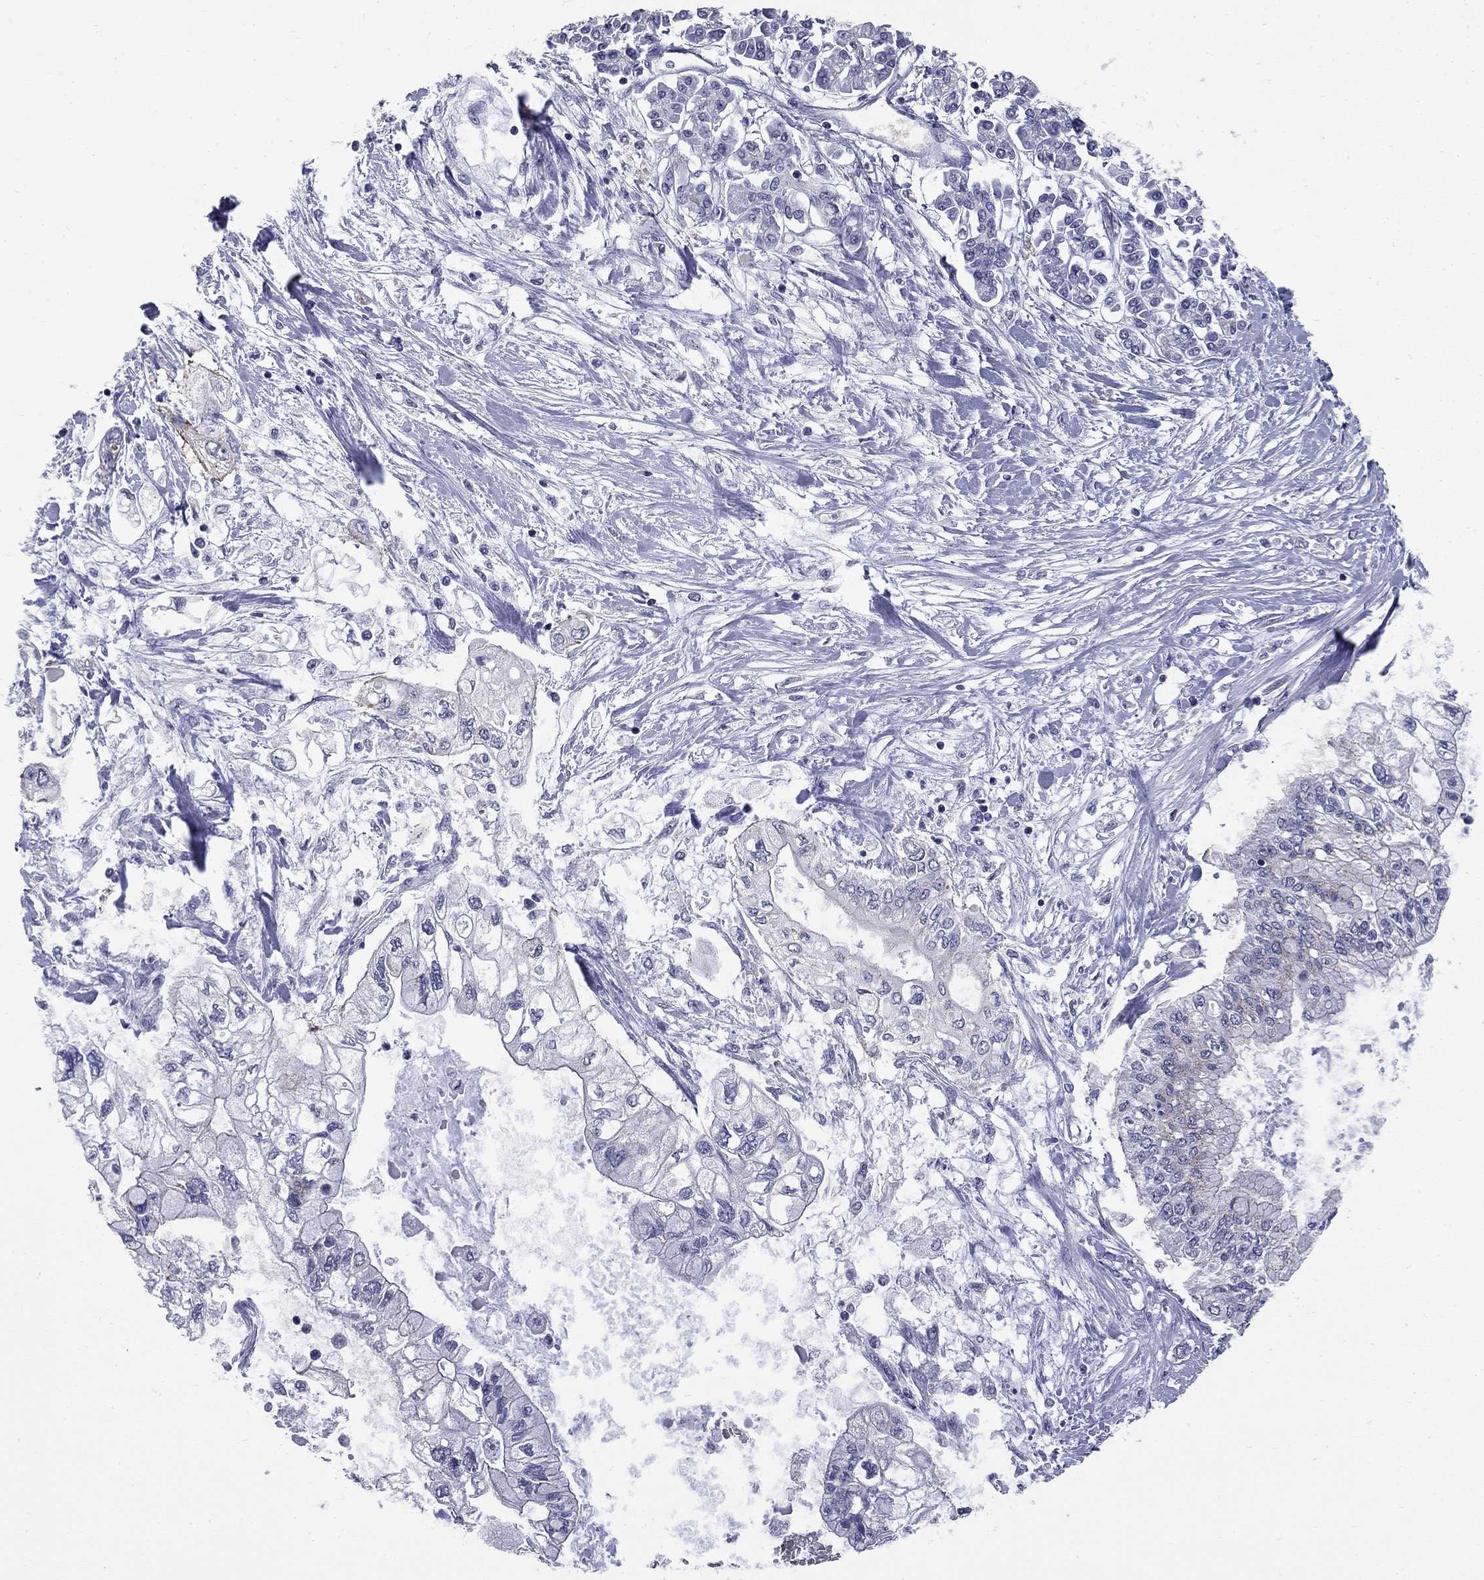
{"staining": {"intensity": "negative", "quantity": "none", "location": "none"}, "tissue": "pancreatic cancer", "cell_type": "Tumor cells", "image_type": "cancer", "snomed": [{"axis": "morphology", "description": "Adenocarcinoma, NOS"}, {"axis": "topography", "description": "Pancreas"}], "caption": "Immunohistochemistry of human adenocarcinoma (pancreatic) exhibits no expression in tumor cells.", "gene": "HTR4", "patient": {"sex": "female", "age": 77}}